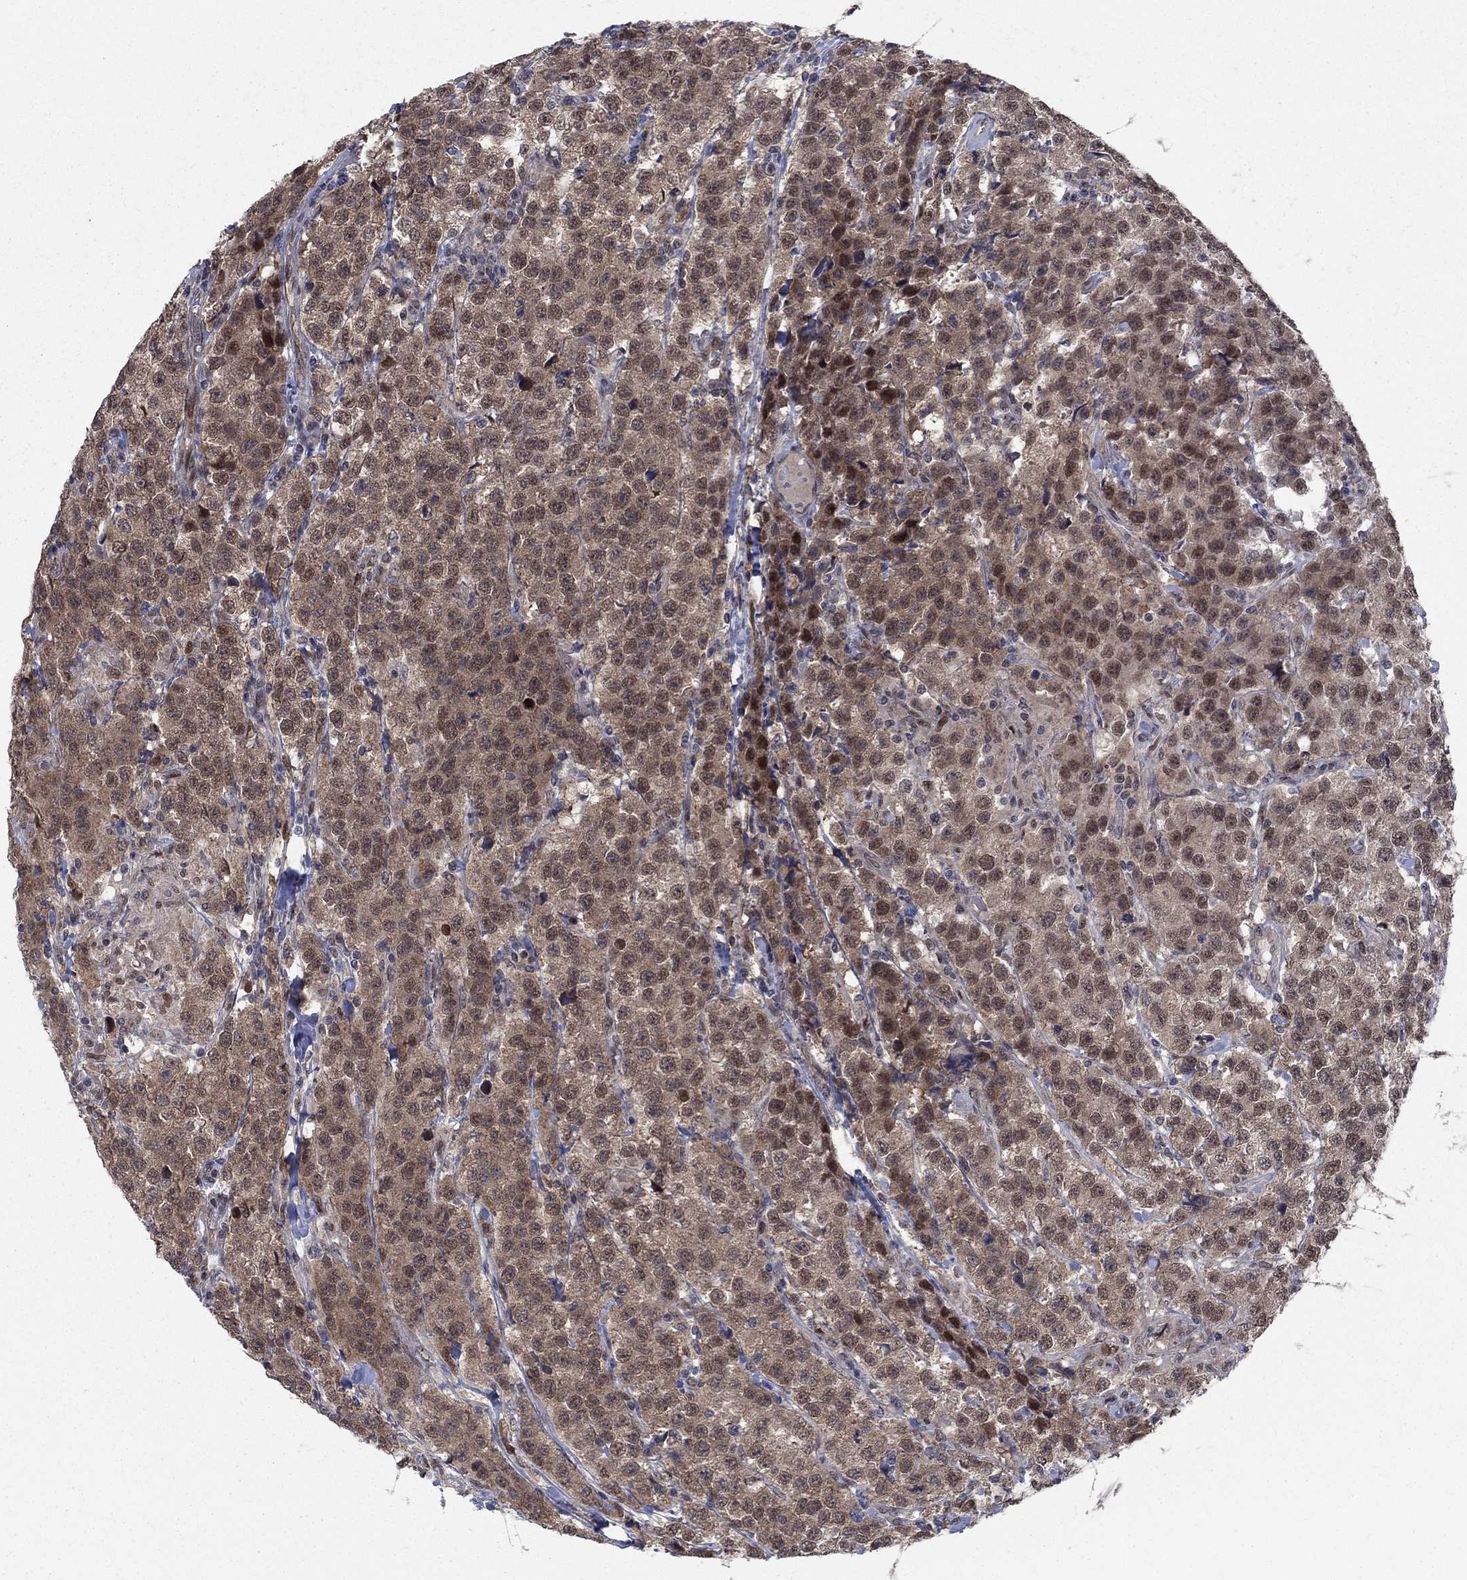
{"staining": {"intensity": "weak", "quantity": "25%-75%", "location": "cytoplasmic/membranous,nuclear"}, "tissue": "testis cancer", "cell_type": "Tumor cells", "image_type": "cancer", "snomed": [{"axis": "morphology", "description": "Seminoma, NOS"}, {"axis": "topography", "description": "Testis"}], "caption": "Brown immunohistochemical staining in human testis cancer (seminoma) displays weak cytoplasmic/membranous and nuclear positivity in approximately 25%-75% of tumor cells.", "gene": "PSMC1", "patient": {"sex": "male", "age": 59}}